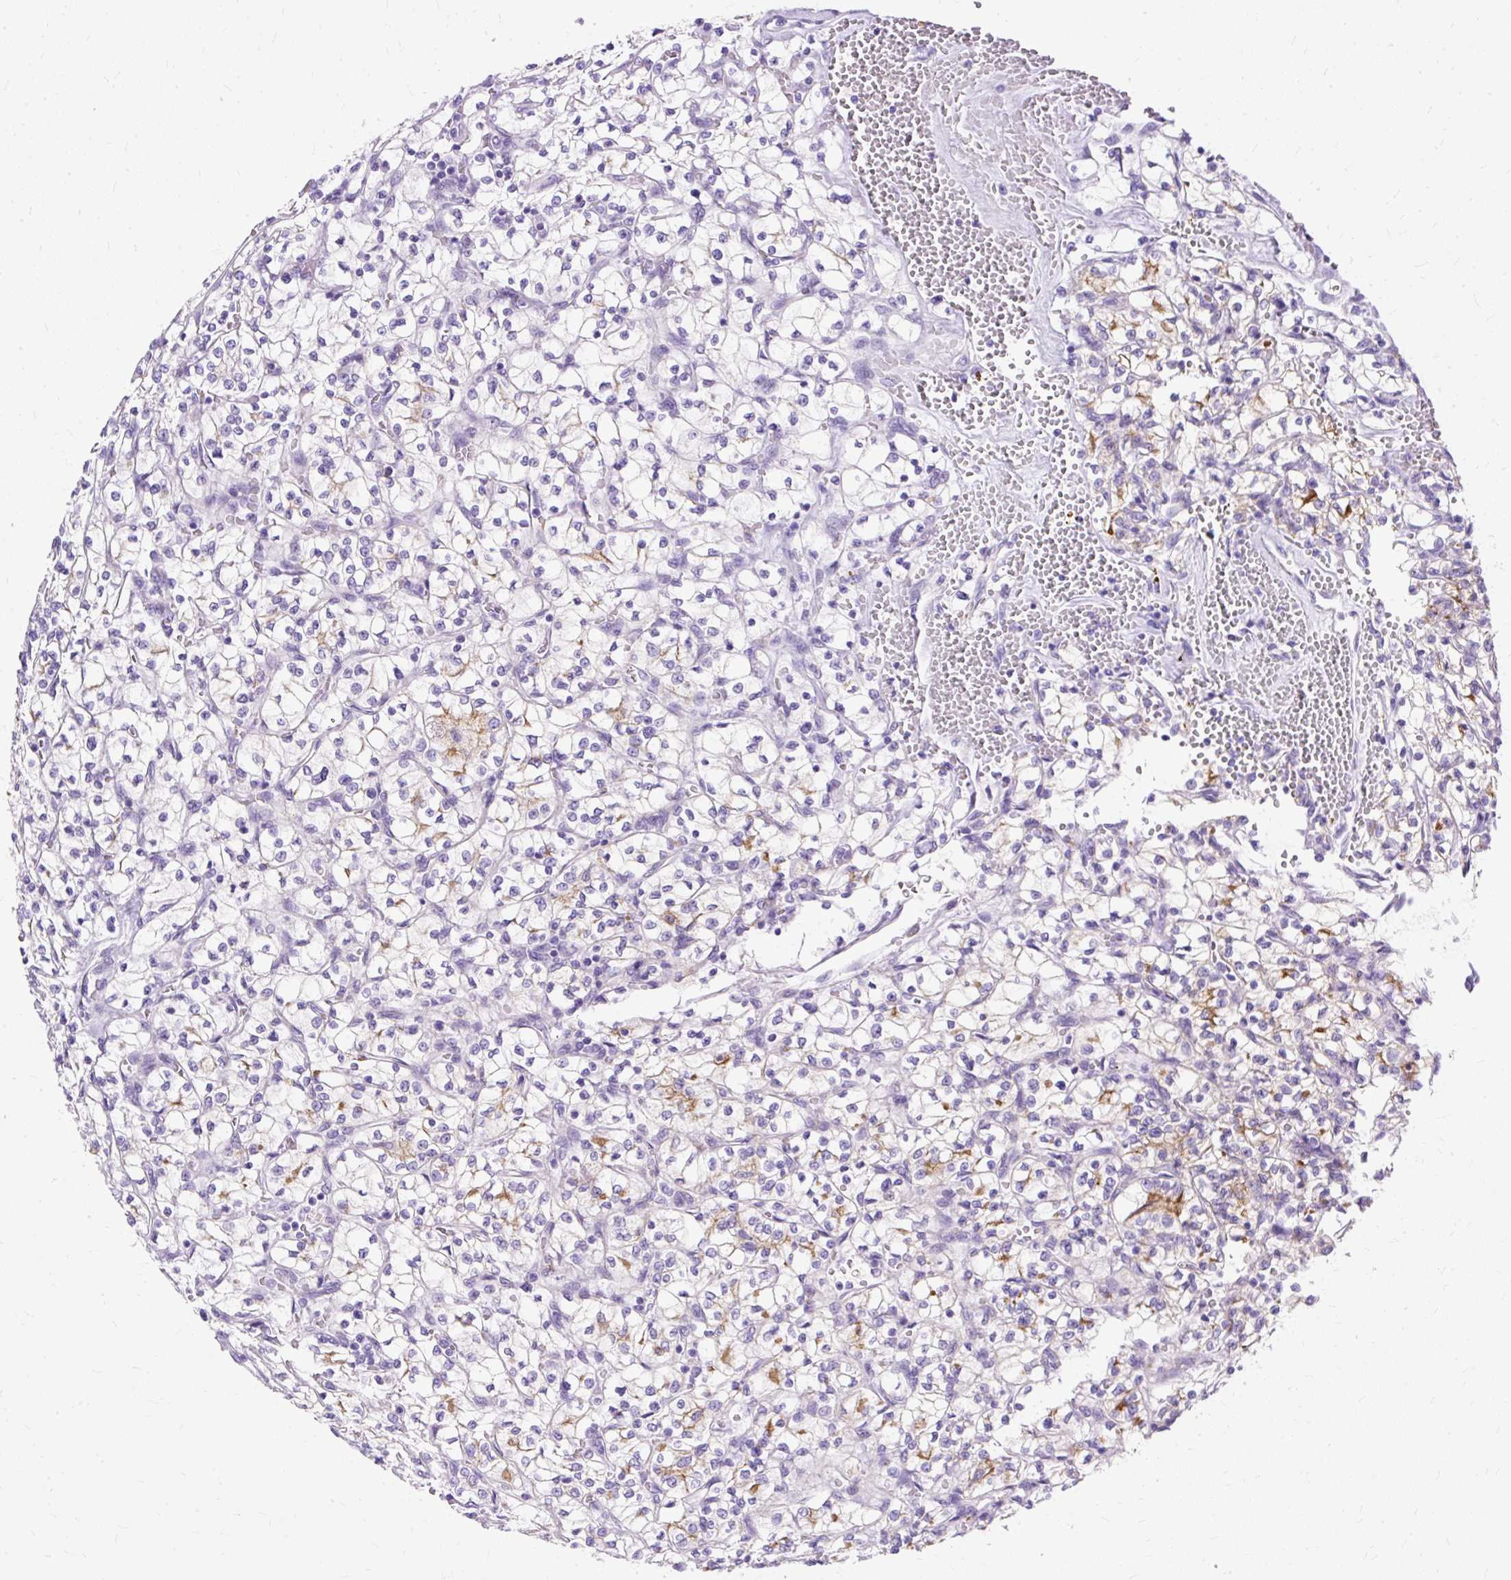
{"staining": {"intensity": "negative", "quantity": "none", "location": "none"}, "tissue": "renal cancer", "cell_type": "Tumor cells", "image_type": "cancer", "snomed": [{"axis": "morphology", "description": "Adenocarcinoma, NOS"}, {"axis": "topography", "description": "Kidney"}], "caption": "Immunohistochemical staining of renal adenocarcinoma exhibits no significant positivity in tumor cells.", "gene": "MYO6", "patient": {"sex": "female", "age": 64}}